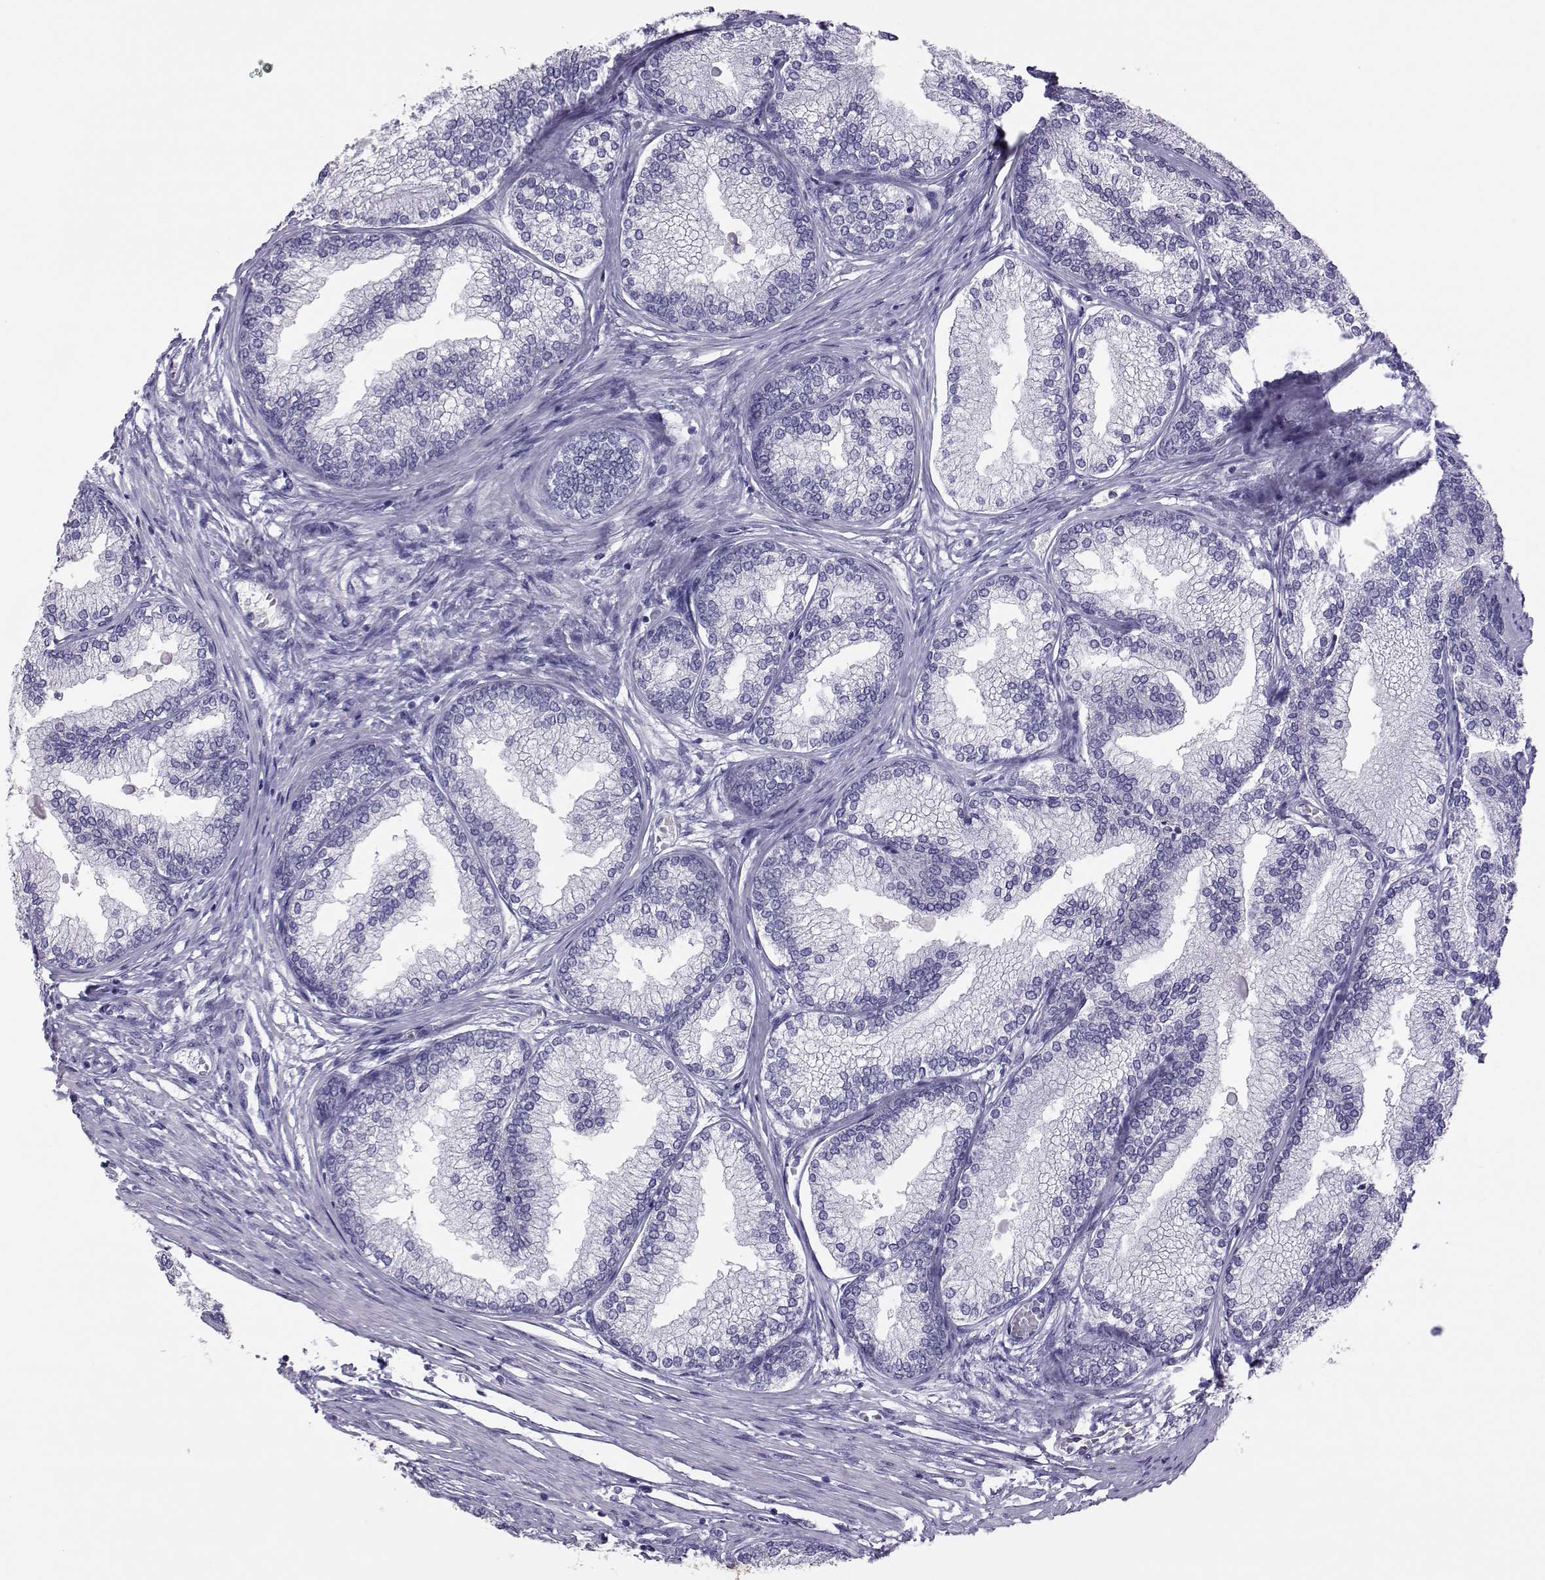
{"staining": {"intensity": "negative", "quantity": "none", "location": "none"}, "tissue": "prostate", "cell_type": "Glandular cells", "image_type": "normal", "snomed": [{"axis": "morphology", "description": "Normal tissue, NOS"}, {"axis": "topography", "description": "Prostate"}], "caption": "The photomicrograph displays no significant positivity in glandular cells of prostate. The staining was performed using DAB to visualize the protein expression in brown, while the nuclei were stained in blue with hematoxylin (Magnification: 20x).", "gene": "TRPM7", "patient": {"sex": "male", "age": 72}}